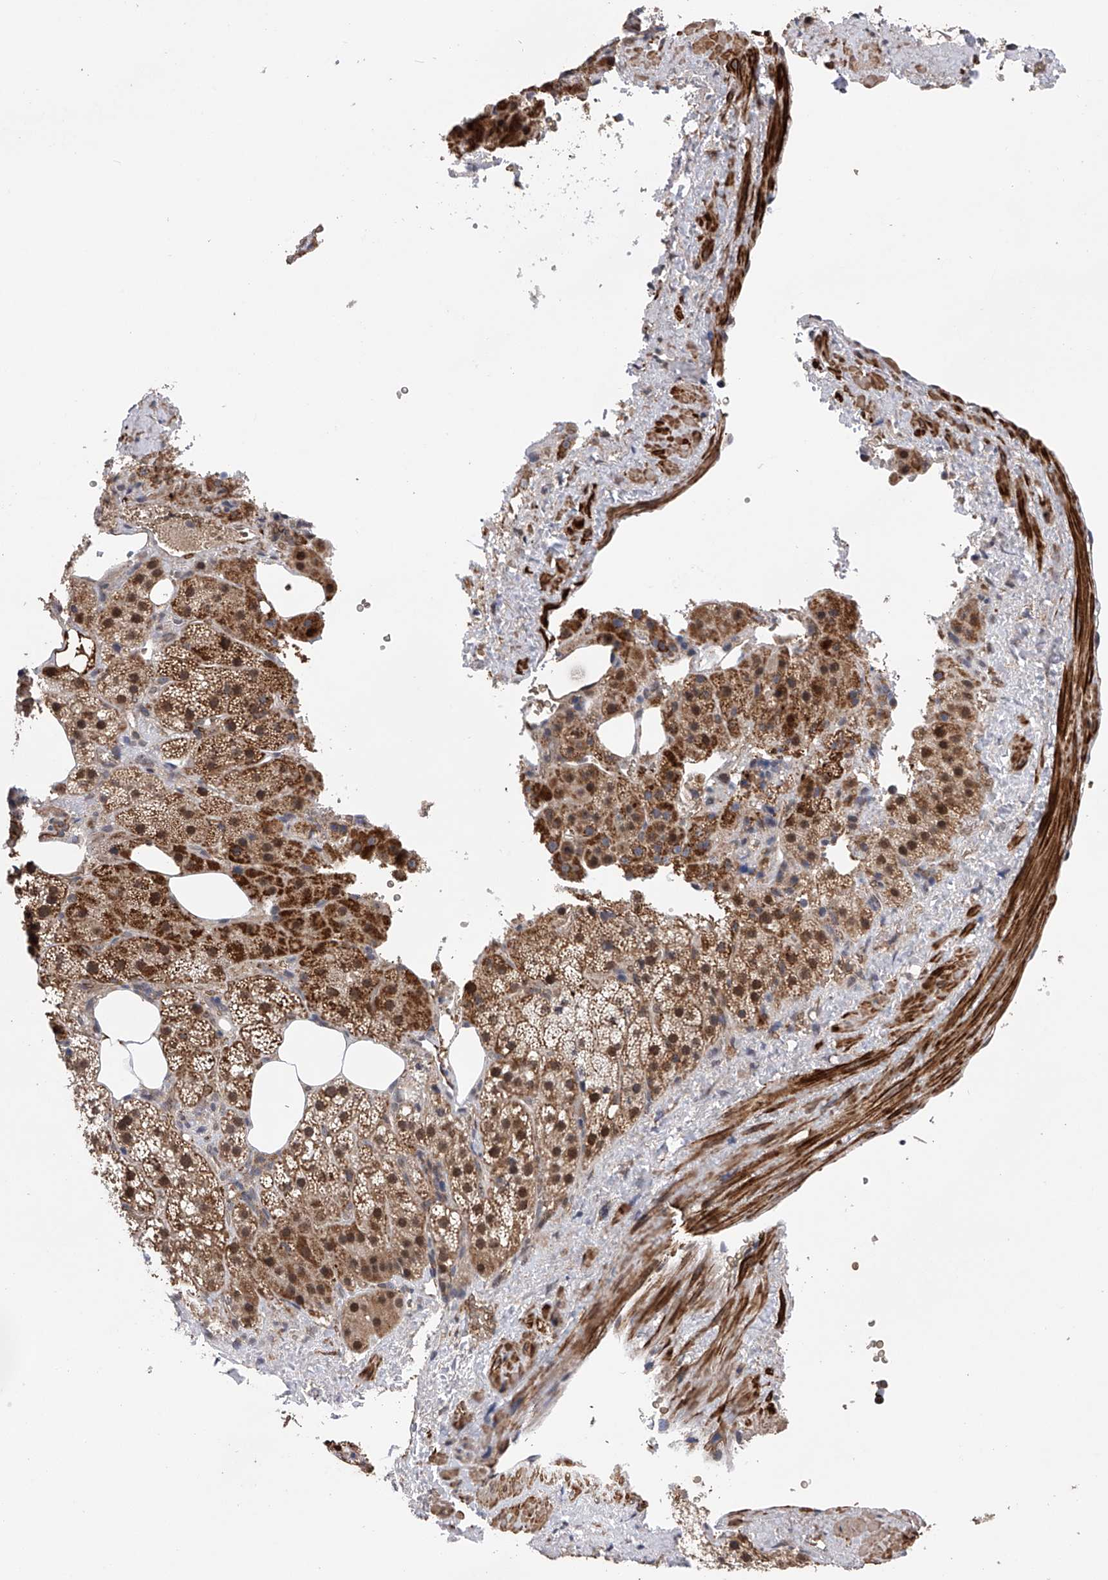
{"staining": {"intensity": "moderate", "quantity": "25%-75%", "location": "cytoplasmic/membranous,nuclear"}, "tissue": "adrenal gland", "cell_type": "Glandular cells", "image_type": "normal", "snomed": [{"axis": "morphology", "description": "Normal tissue, NOS"}, {"axis": "topography", "description": "Adrenal gland"}], "caption": "Protein staining of unremarkable adrenal gland displays moderate cytoplasmic/membranous,nuclear expression in approximately 25%-75% of glandular cells.", "gene": "SPOCK1", "patient": {"sex": "female", "age": 59}}